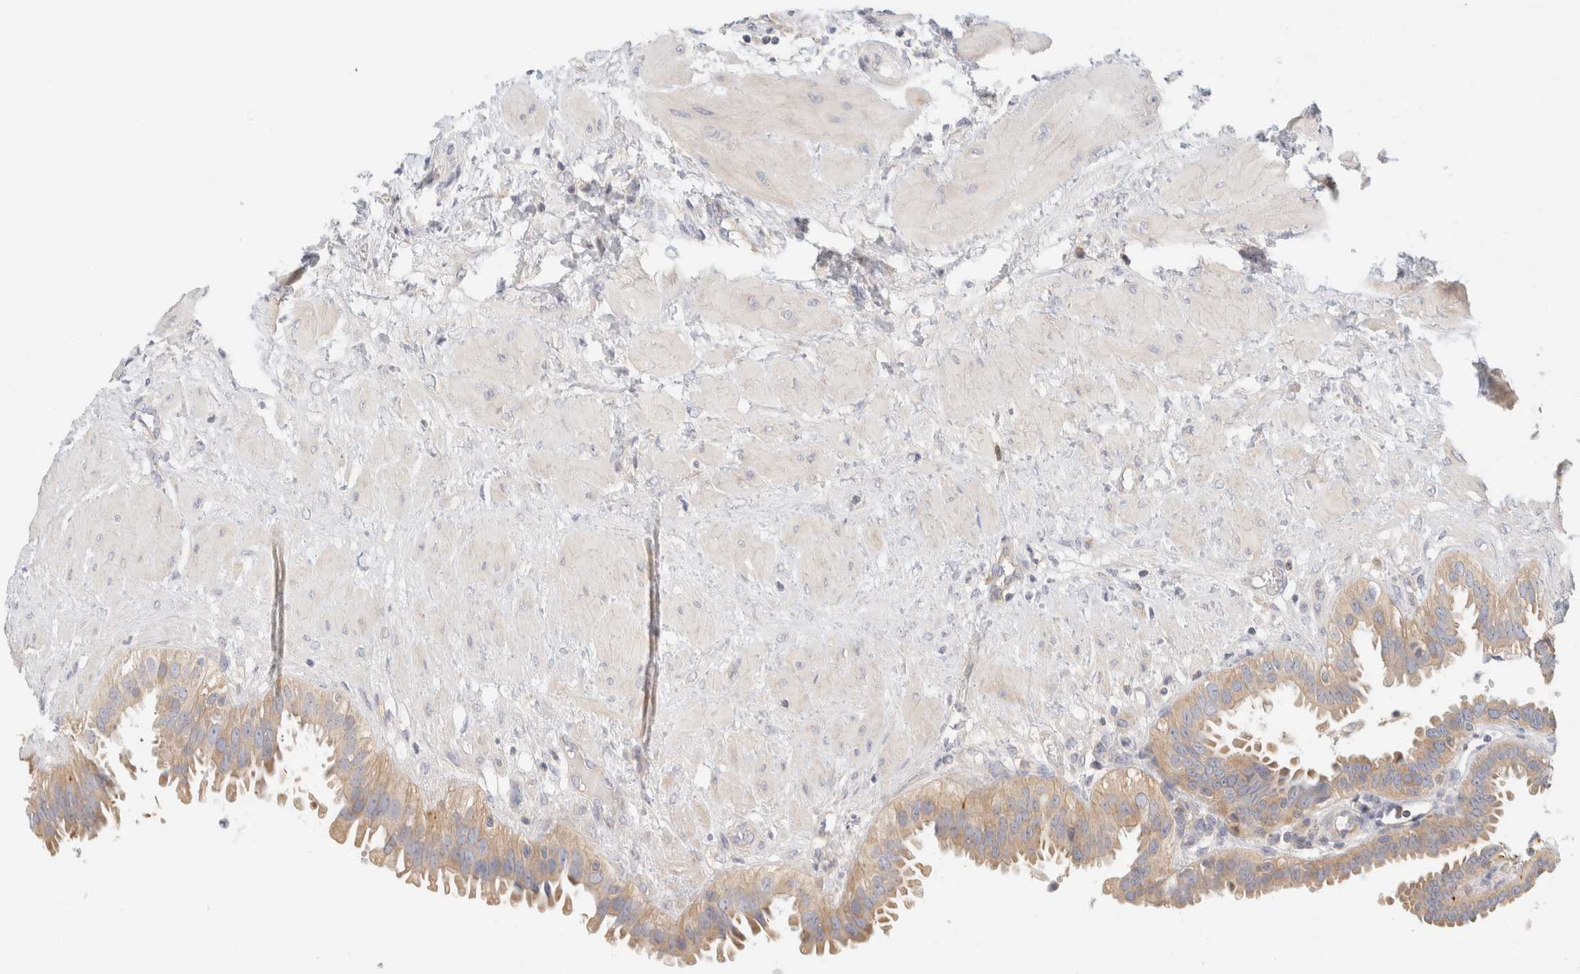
{"staining": {"intensity": "moderate", "quantity": "25%-75%", "location": "cytoplasmic/membranous"}, "tissue": "fallopian tube", "cell_type": "Glandular cells", "image_type": "normal", "snomed": [{"axis": "morphology", "description": "Normal tissue, NOS"}, {"axis": "topography", "description": "Fallopian tube"}, {"axis": "topography", "description": "Placenta"}], "caption": "Immunohistochemical staining of benign fallopian tube exhibits medium levels of moderate cytoplasmic/membranous expression in about 25%-75% of glandular cells. The protein is shown in brown color, while the nuclei are stained blue.", "gene": "SH3GLB2", "patient": {"sex": "female", "age": 34}}